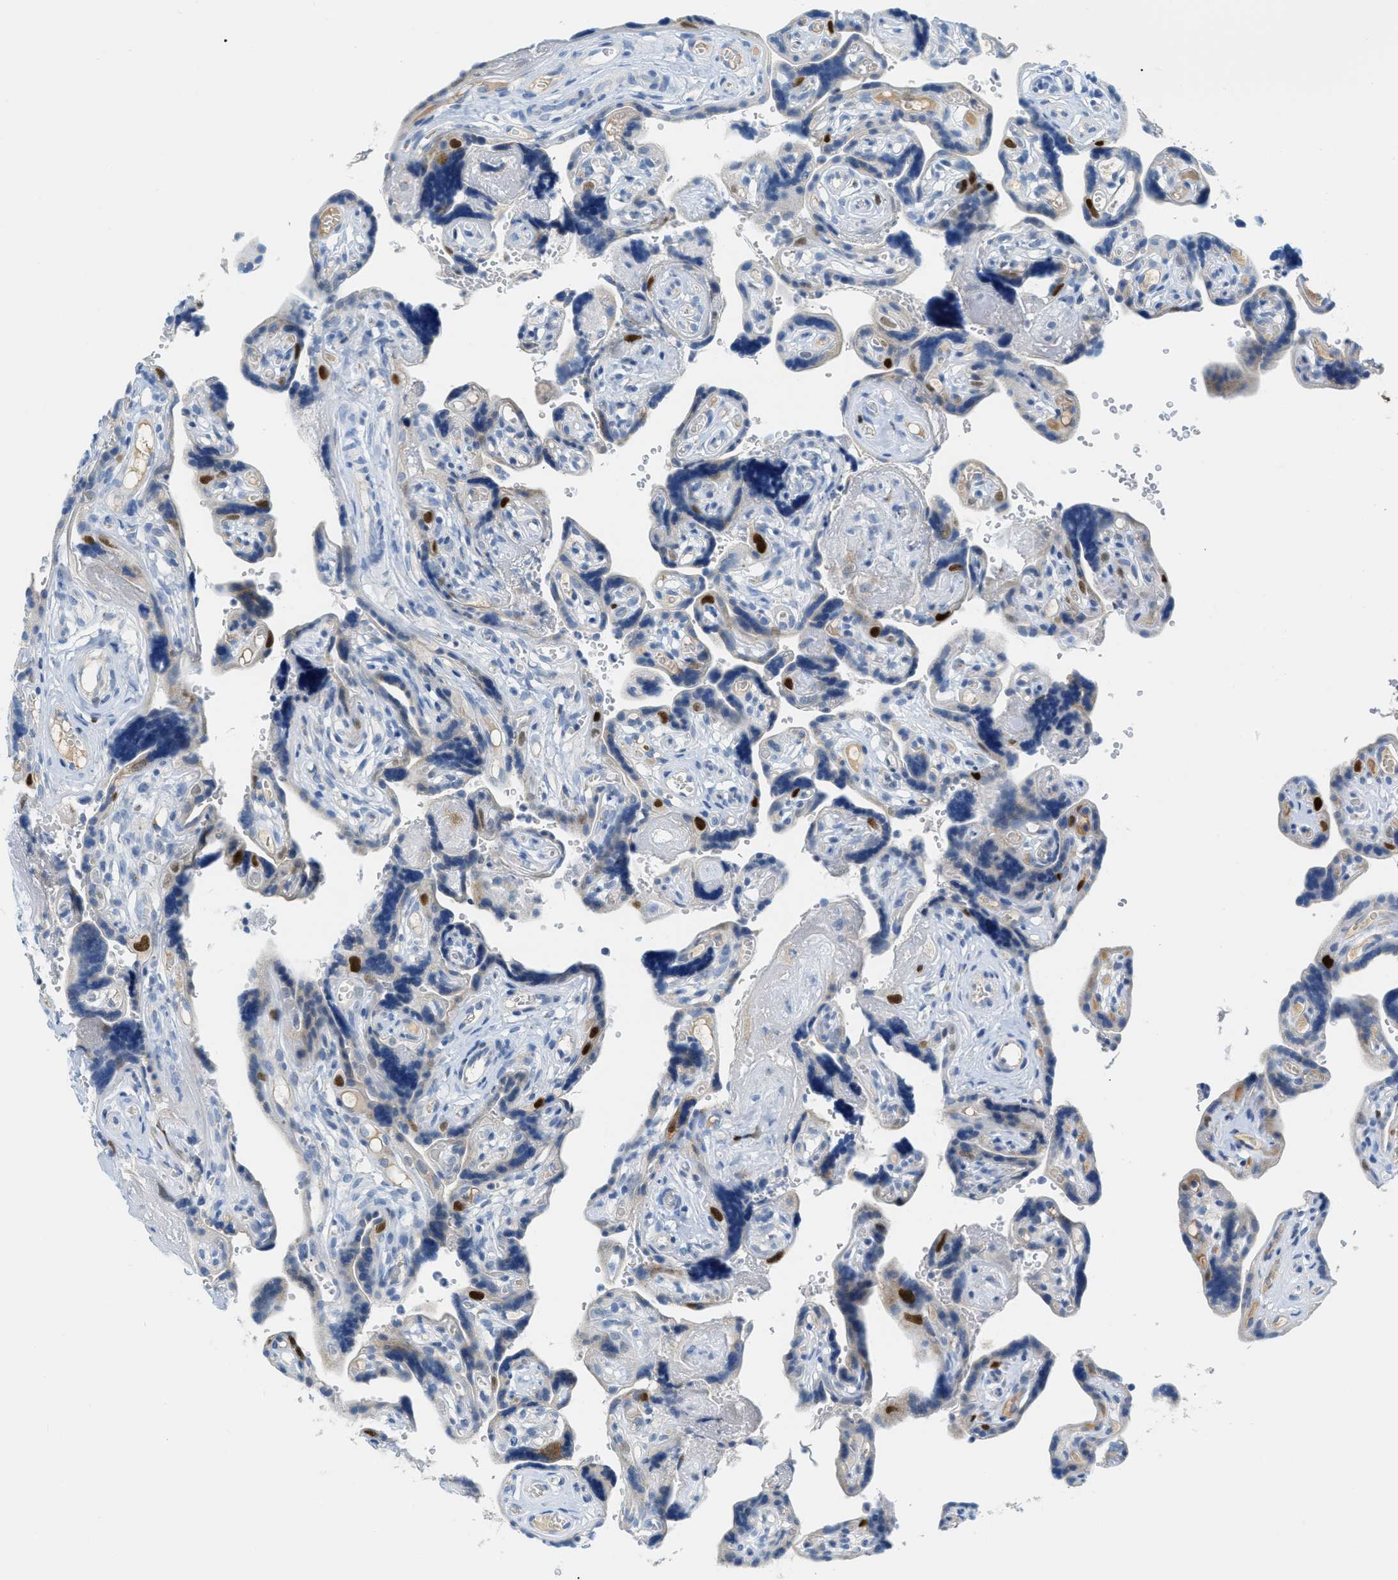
{"staining": {"intensity": "weak", "quantity": "<25%", "location": "cytoplasmic/membranous"}, "tissue": "placenta", "cell_type": "Decidual cells", "image_type": "normal", "snomed": [{"axis": "morphology", "description": "Normal tissue, NOS"}, {"axis": "topography", "description": "Placenta"}], "caption": "Immunohistochemistry of benign human placenta exhibits no positivity in decidual cells.", "gene": "ORC6", "patient": {"sex": "female", "age": 30}}